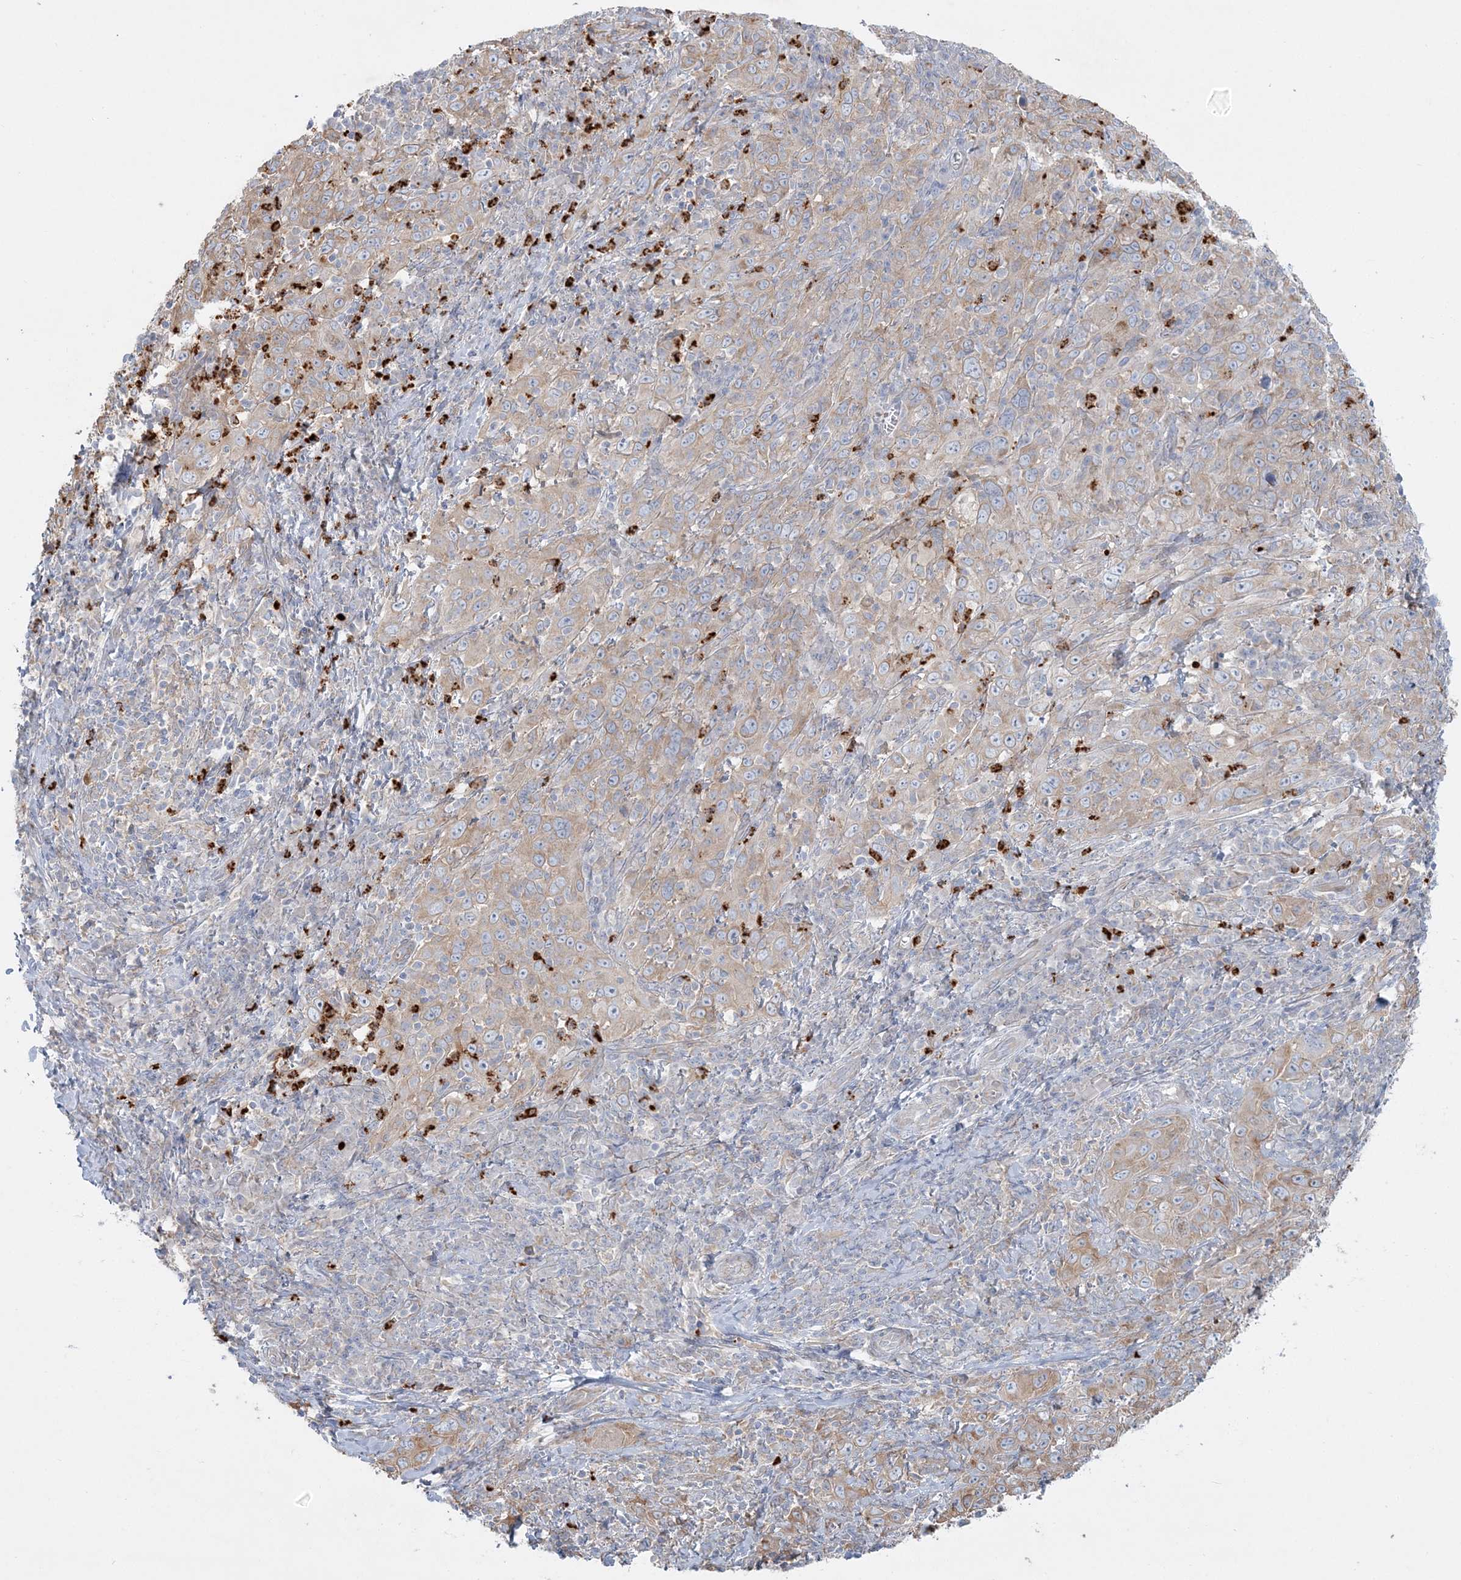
{"staining": {"intensity": "weak", "quantity": "25%-75%", "location": "cytoplasmic/membranous"}, "tissue": "cervical cancer", "cell_type": "Tumor cells", "image_type": "cancer", "snomed": [{"axis": "morphology", "description": "Squamous cell carcinoma, NOS"}, {"axis": "topography", "description": "Cervix"}], "caption": "Weak cytoplasmic/membranous protein staining is present in about 25%-75% of tumor cells in cervical cancer.", "gene": "CCNJ", "patient": {"sex": "female", "age": 46}}